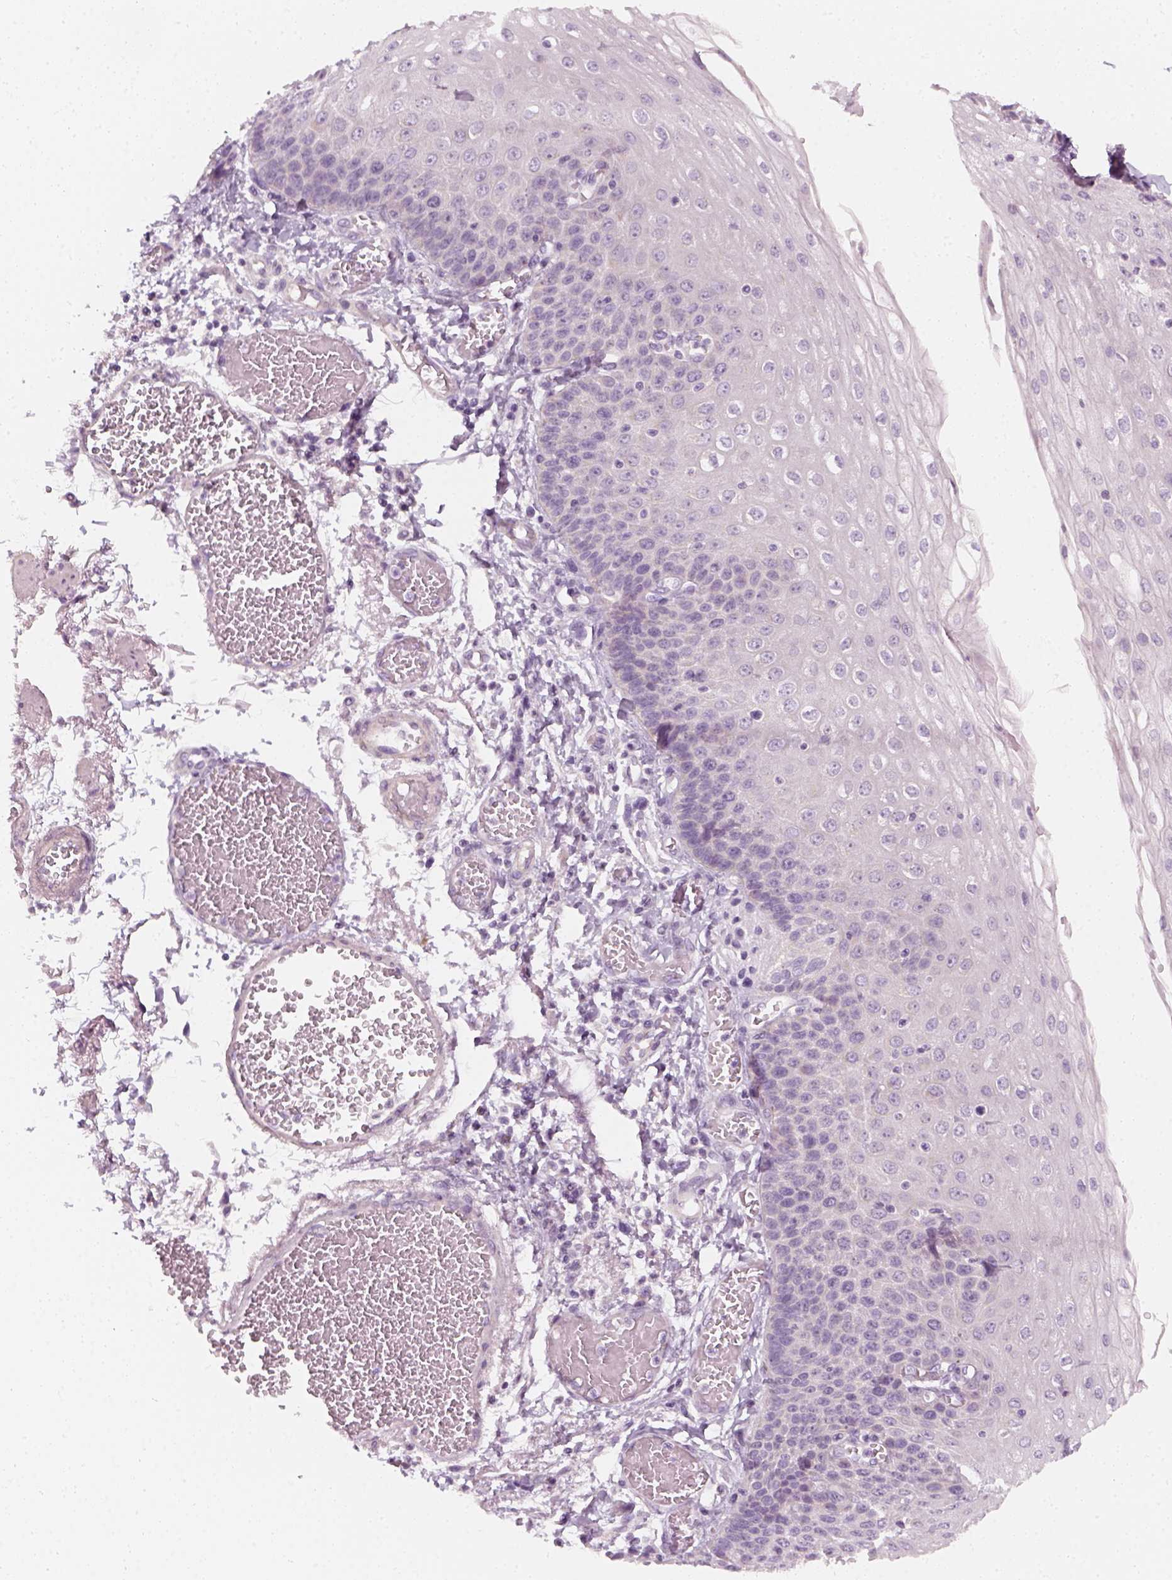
{"staining": {"intensity": "negative", "quantity": "none", "location": "none"}, "tissue": "esophagus", "cell_type": "Squamous epithelial cells", "image_type": "normal", "snomed": [{"axis": "morphology", "description": "Normal tissue, NOS"}, {"axis": "morphology", "description": "Adenocarcinoma, NOS"}, {"axis": "topography", "description": "Esophagus"}], "caption": "Photomicrograph shows no significant protein staining in squamous epithelial cells of benign esophagus. The staining was performed using DAB (3,3'-diaminobenzidine) to visualize the protein expression in brown, while the nuclei were stained in blue with hematoxylin (Magnification: 20x).", "gene": "PRAME", "patient": {"sex": "male", "age": 81}}